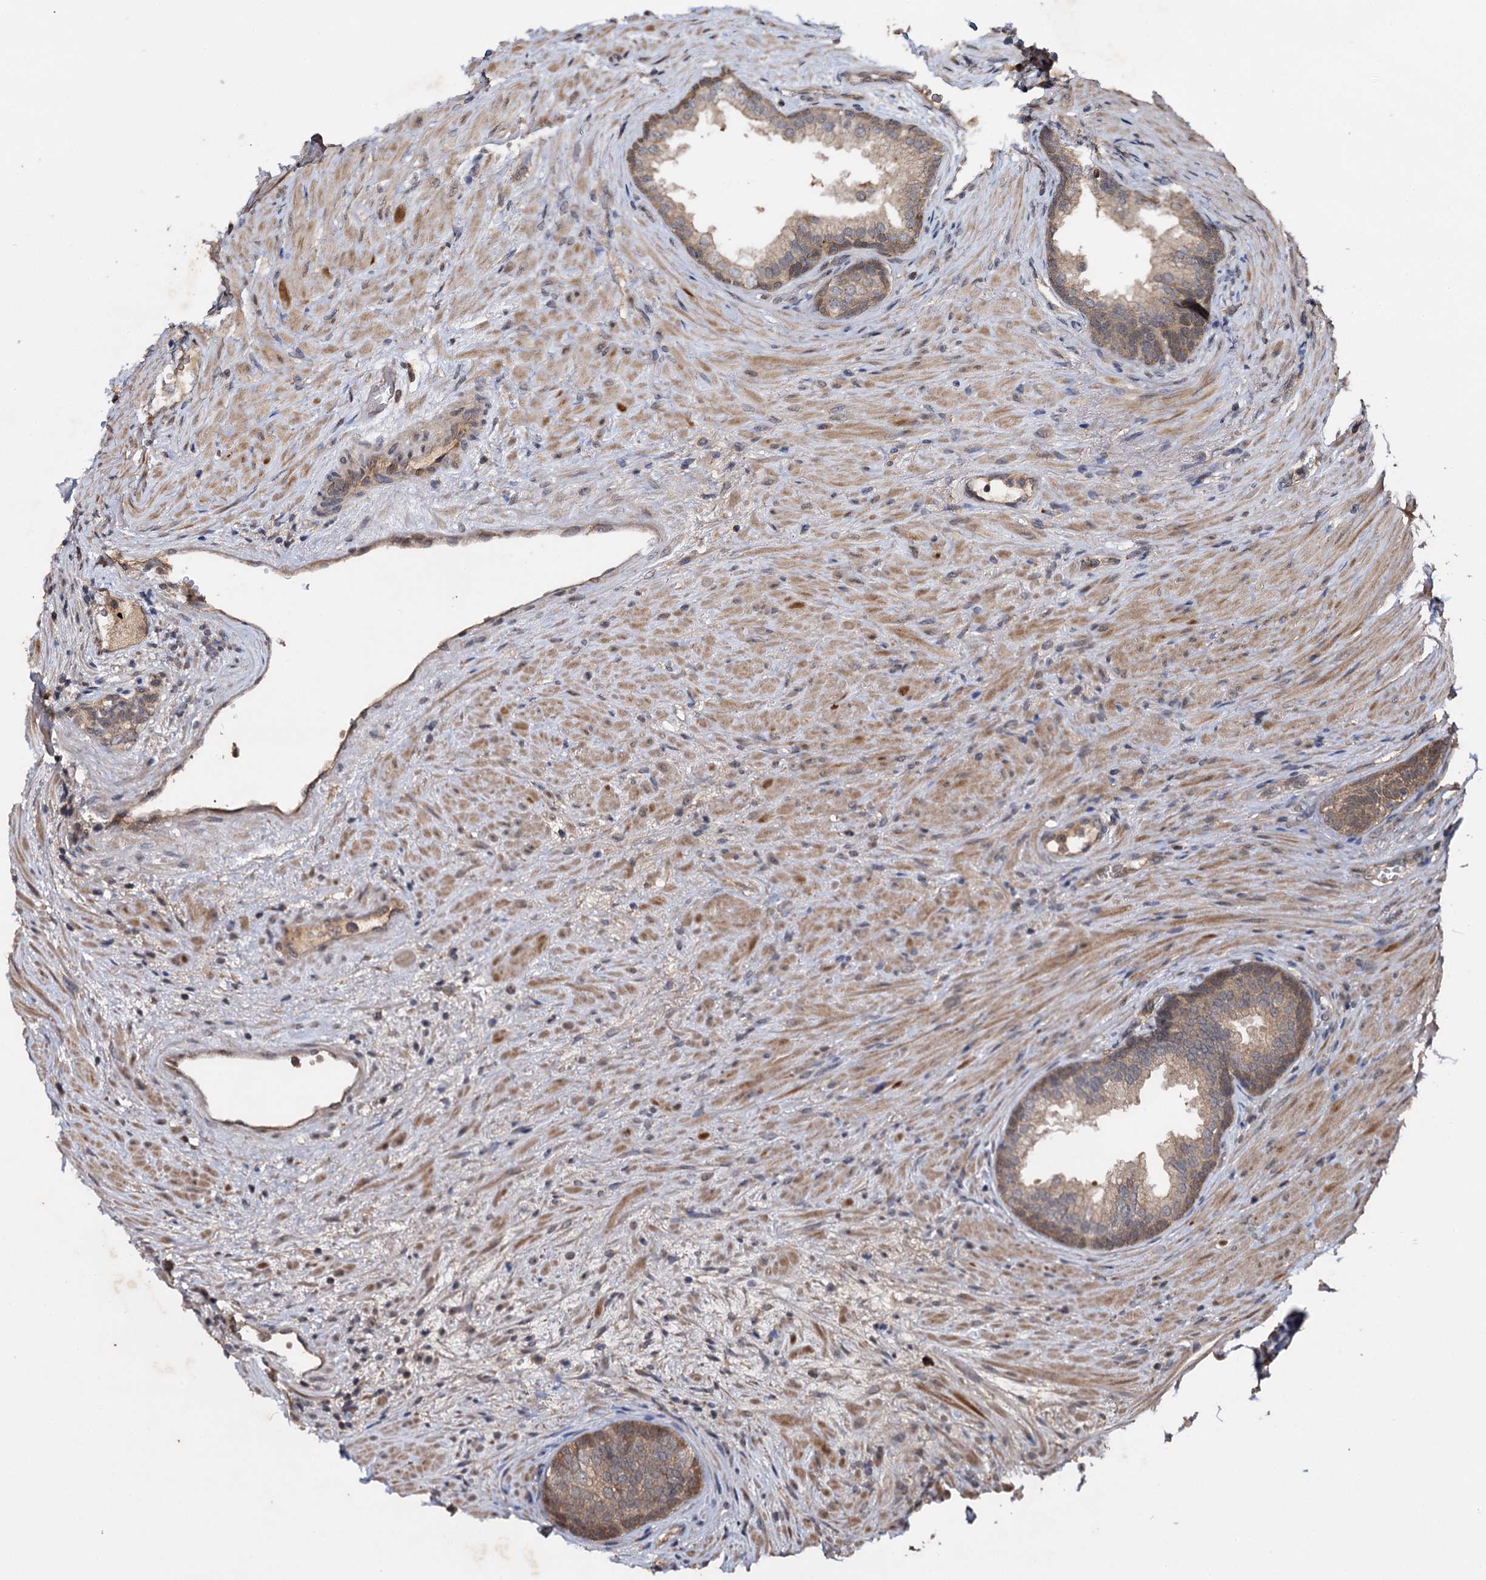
{"staining": {"intensity": "moderate", "quantity": "25%-75%", "location": "cytoplasmic/membranous"}, "tissue": "prostate", "cell_type": "Glandular cells", "image_type": "normal", "snomed": [{"axis": "morphology", "description": "Normal tissue, NOS"}, {"axis": "topography", "description": "Prostate"}], "caption": "Immunohistochemical staining of unremarkable prostate shows 25%-75% levels of moderate cytoplasmic/membranous protein positivity in approximately 25%-75% of glandular cells.", "gene": "SLC46A3", "patient": {"sex": "male", "age": 76}}